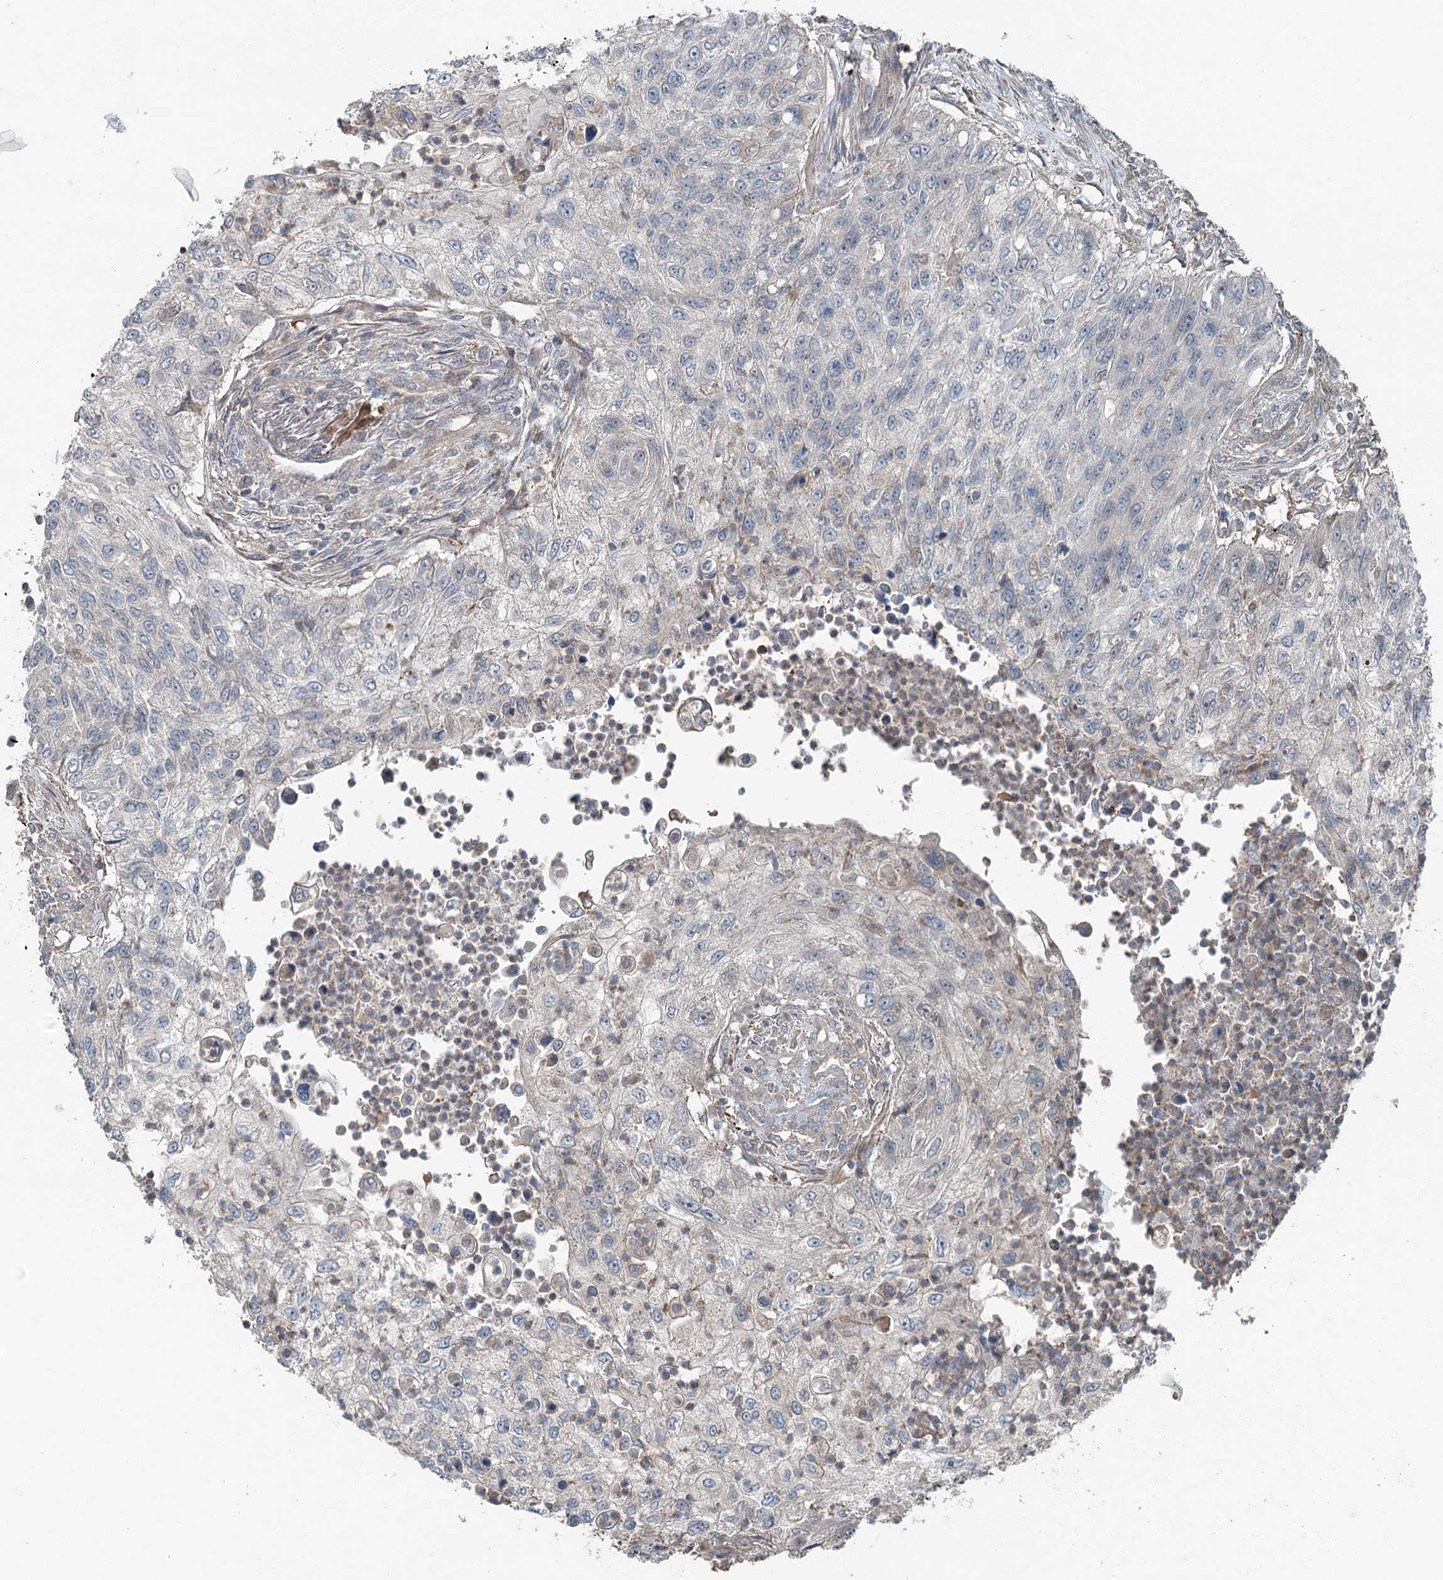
{"staining": {"intensity": "negative", "quantity": "none", "location": "none"}, "tissue": "urothelial cancer", "cell_type": "Tumor cells", "image_type": "cancer", "snomed": [{"axis": "morphology", "description": "Urothelial carcinoma, High grade"}, {"axis": "topography", "description": "Urinary bladder"}], "caption": "The IHC micrograph has no significant expression in tumor cells of urothelial cancer tissue. (DAB immunohistochemistry (IHC), high magnification).", "gene": "SKIC3", "patient": {"sex": "female", "age": 60}}